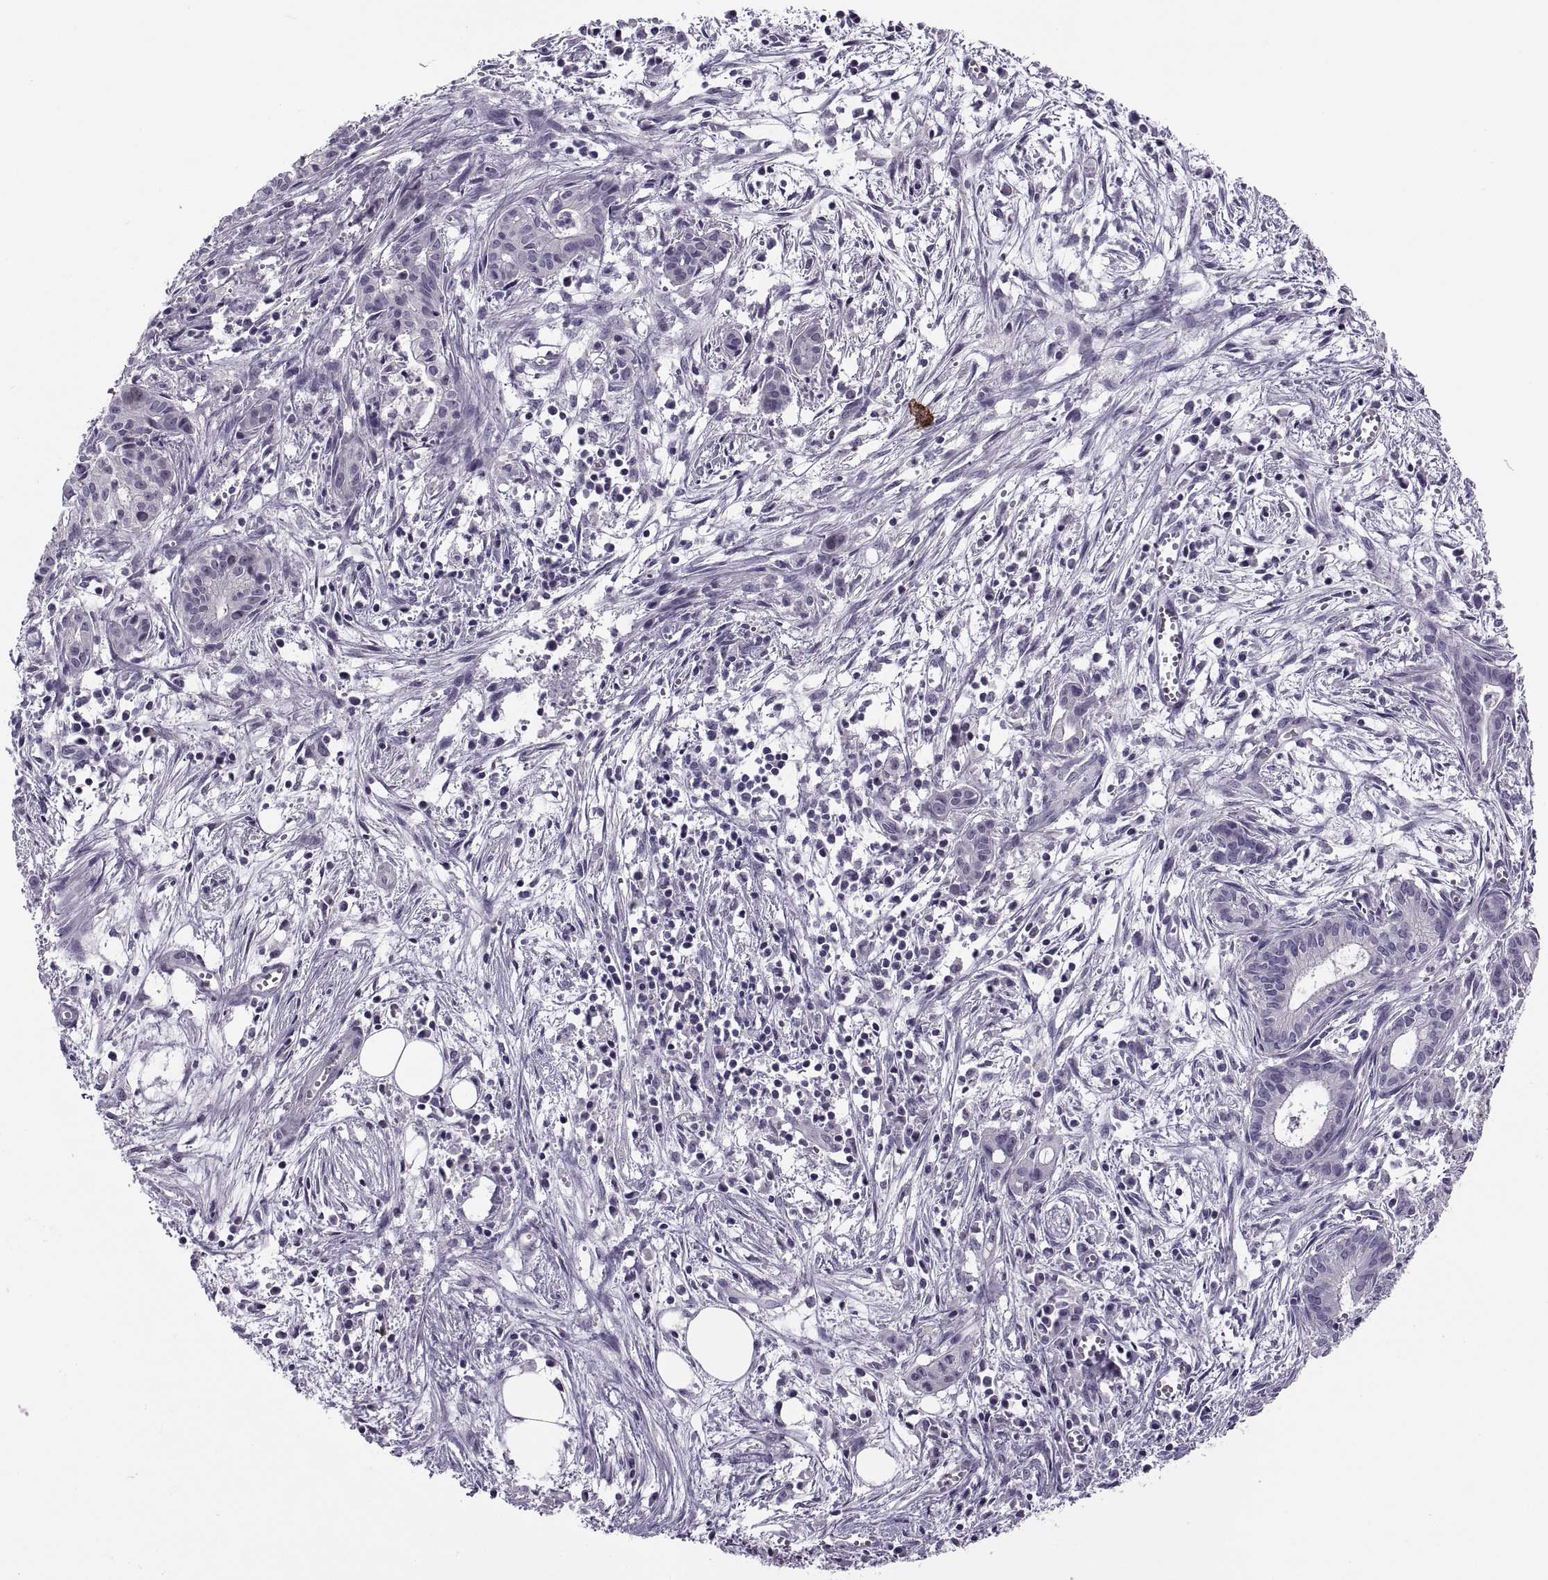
{"staining": {"intensity": "negative", "quantity": "none", "location": "none"}, "tissue": "pancreatic cancer", "cell_type": "Tumor cells", "image_type": "cancer", "snomed": [{"axis": "morphology", "description": "Adenocarcinoma, NOS"}, {"axis": "topography", "description": "Pancreas"}], "caption": "Protein analysis of adenocarcinoma (pancreatic) exhibits no significant staining in tumor cells.", "gene": "MAGEB1", "patient": {"sex": "male", "age": 48}}